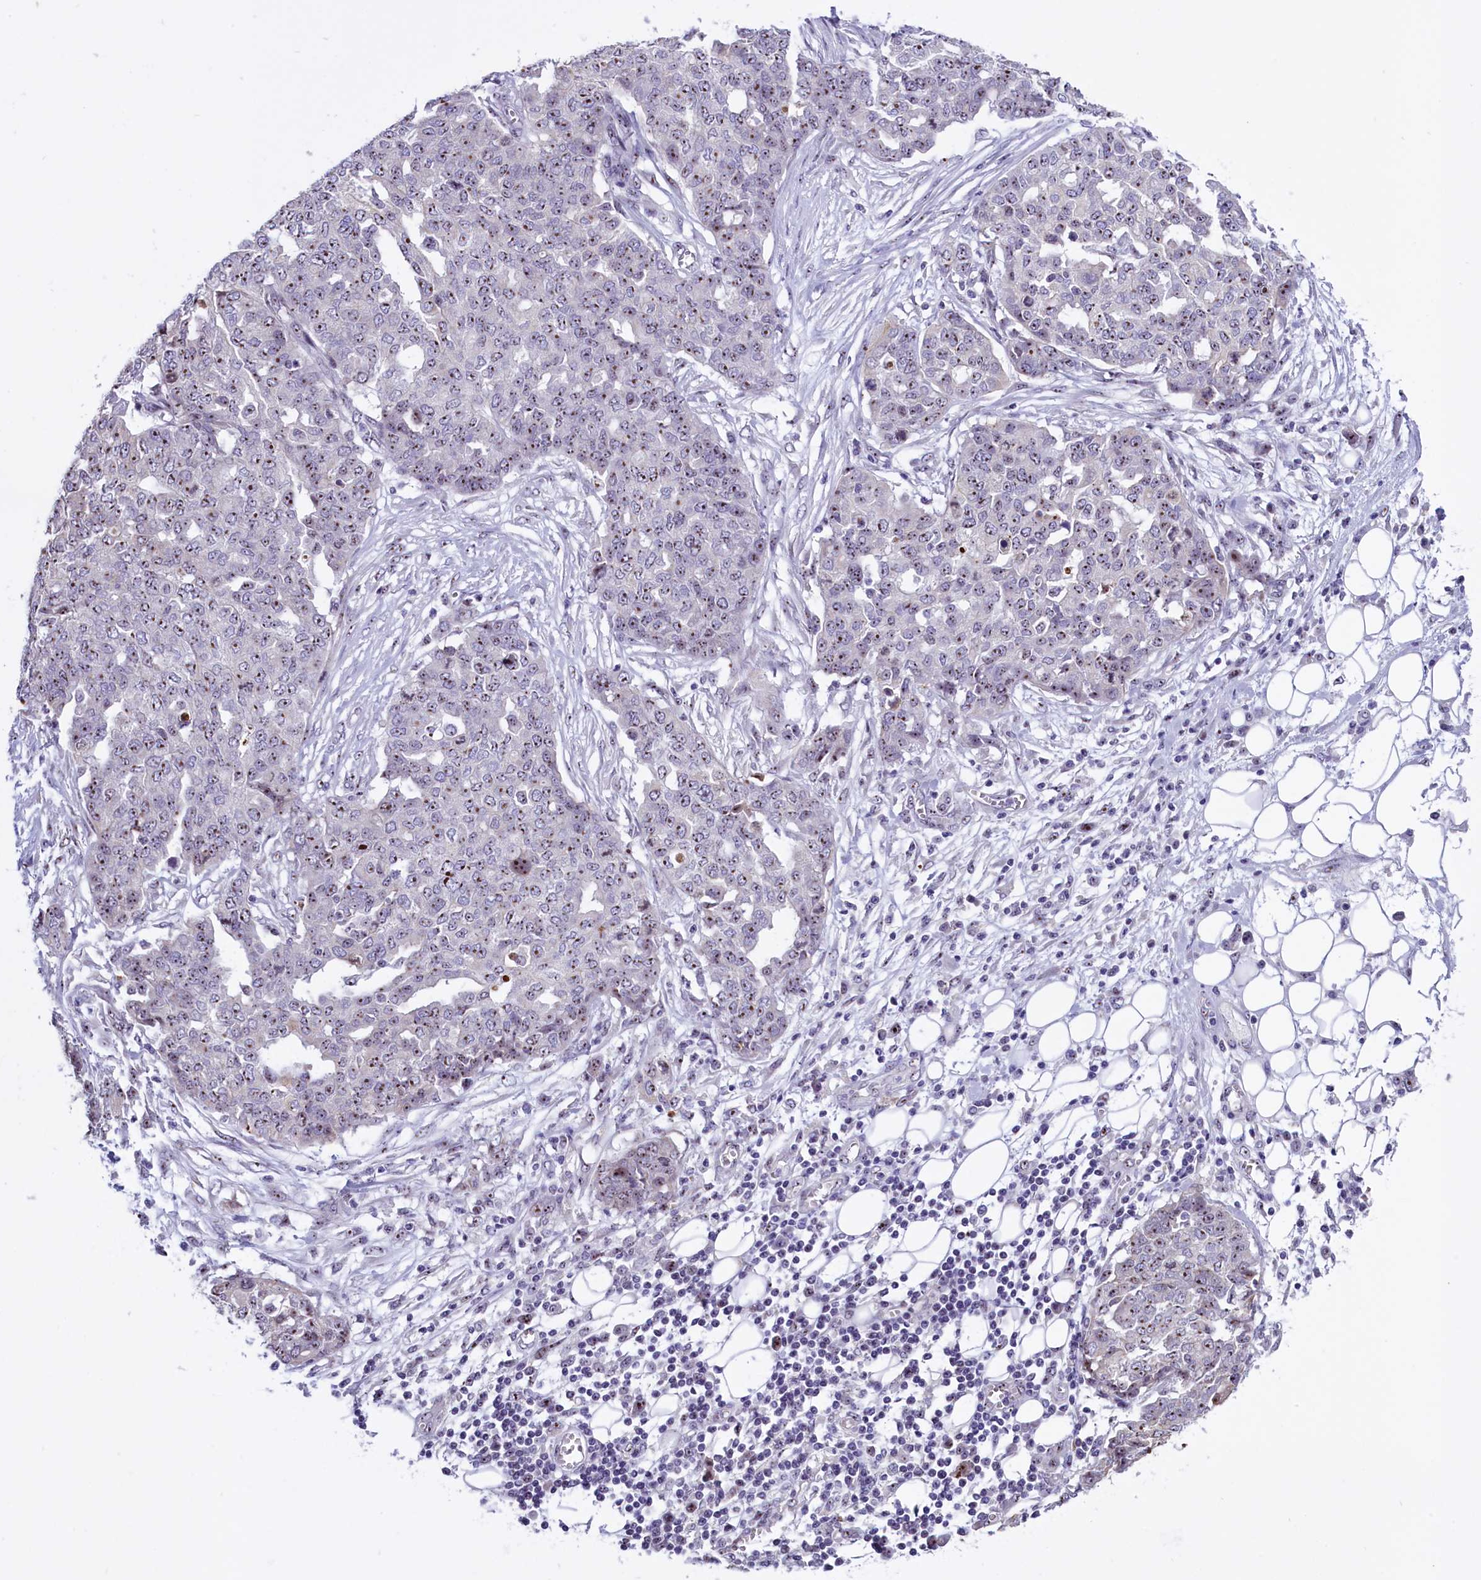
{"staining": {"intensity": "moderate", "quantity": ">75%", "location": "nuclear"}, "tissue": "ovarian cancer", "cell_type": "Tumor cells", "image_type": "cancer", "snomed": [{"axis": "morphology", "description": "Cystadenocarcinoma, serous, NOS"}, {"axis": "topography", "description": "Soft tissue"}, {"axis": "topography", "description": "Ovary"}], "caption": "Immunohistochemistry (DAB) staining of serous cystadenocarcinoma (ovarian) shows moderate nuclear protein positivity in about >75% of tumor cells.", "gene": "TBL3", "patient": {"sex": "female", "age": 57}}